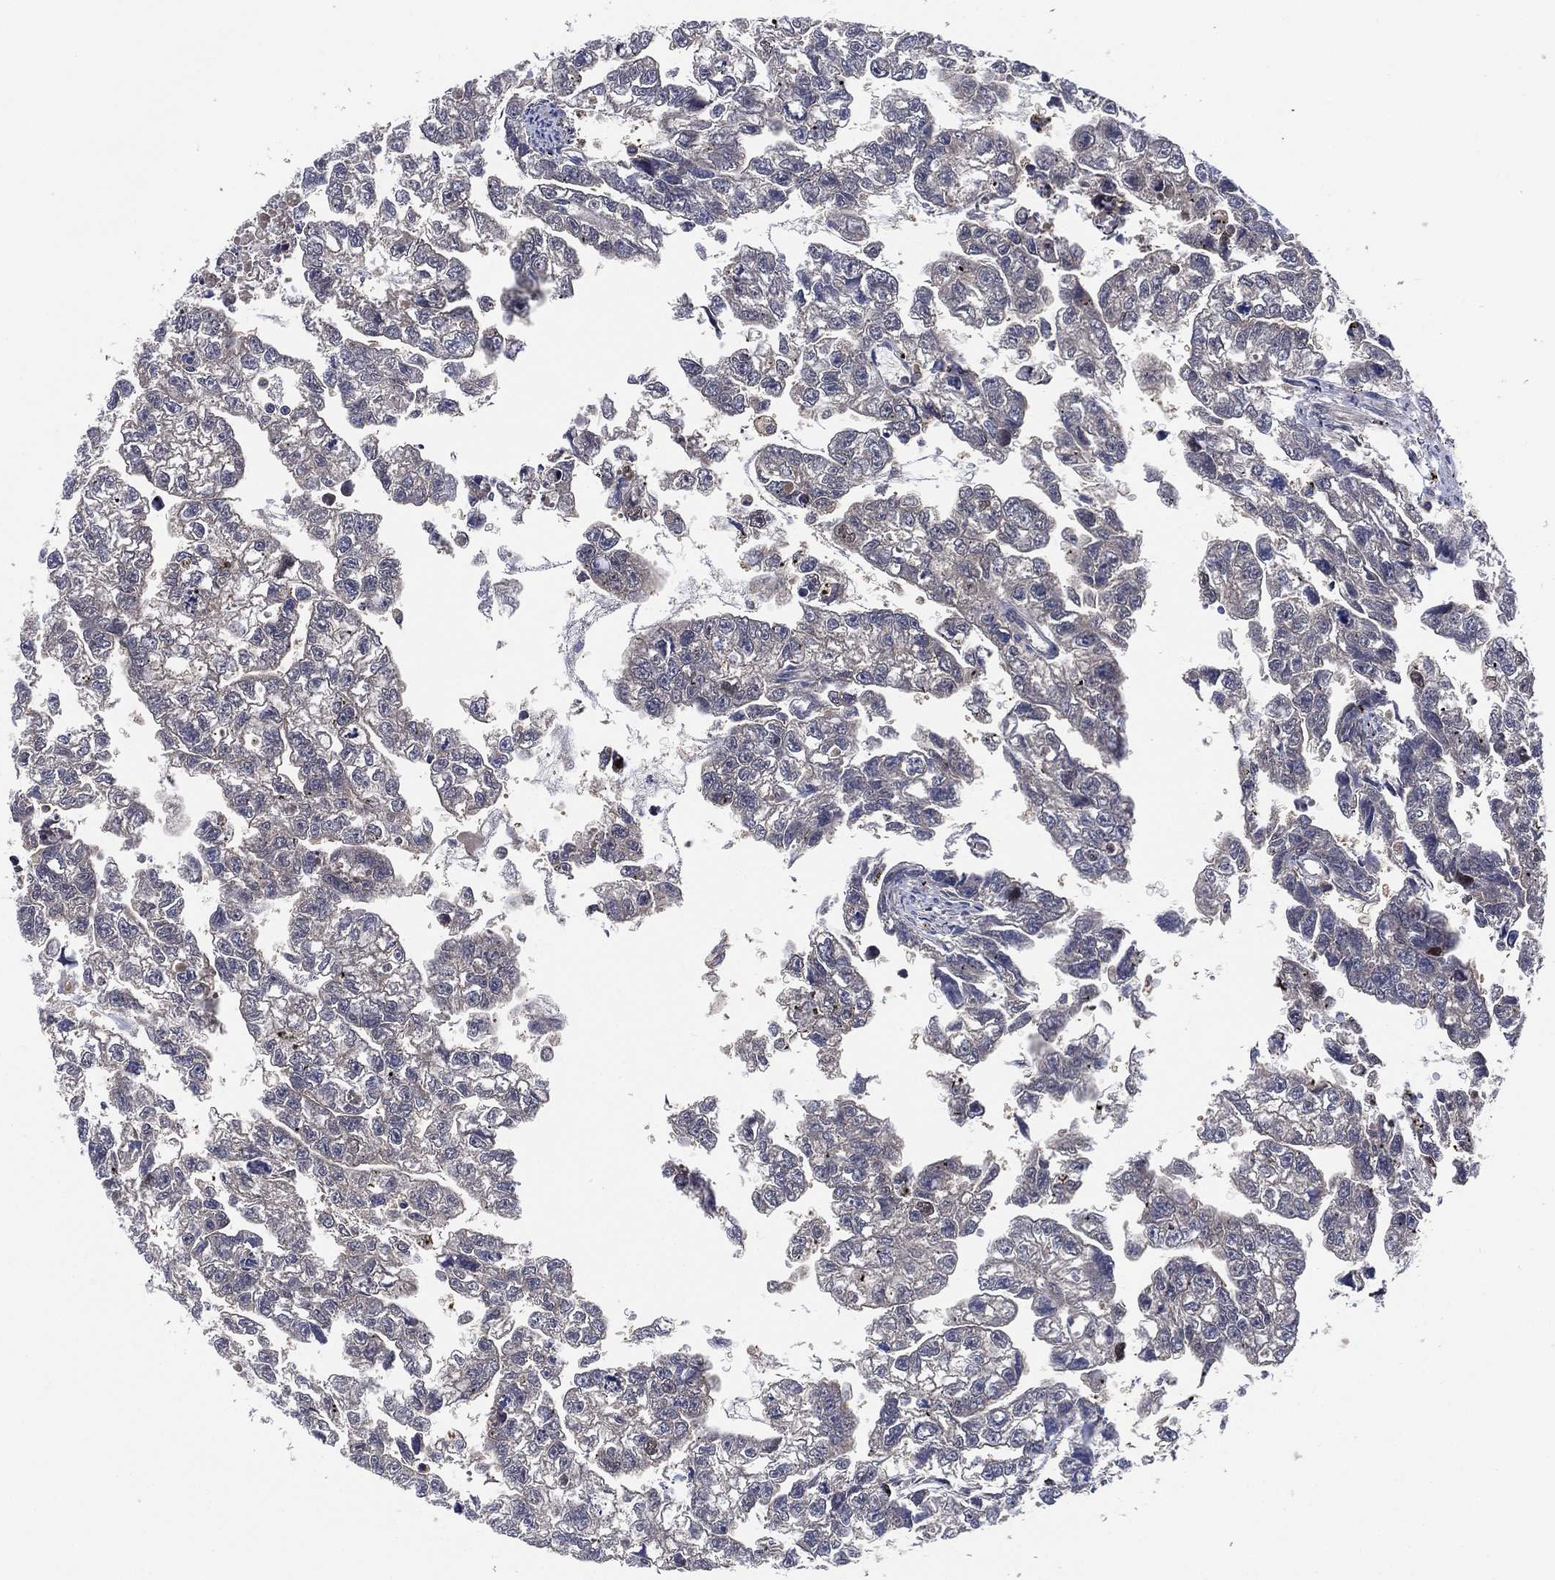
{"staining": {"intensity": "negative", "quantity": "none", "location": "none"}, "tissue": "testis cancer", "cell_type": "Tumor cells", "image_type": "cancer", "snomed": [{"axis": "morphology", "description": "Carcinoma, Embryonal, NOS"}, {"axis": "morphology", "description": "Teratoma, malignant, NOS"}, {"axis": "topography", "description": "Testis"}], "caption": "The IHC image has no significant expression in tumor cells of testis malignant teratoma tissue. The staining is performed using DAB brown chromogen with nuclei counter-stained in using hematoxylin.", "gene": "FES", "patient": {"sex": "male", "age": 44}}